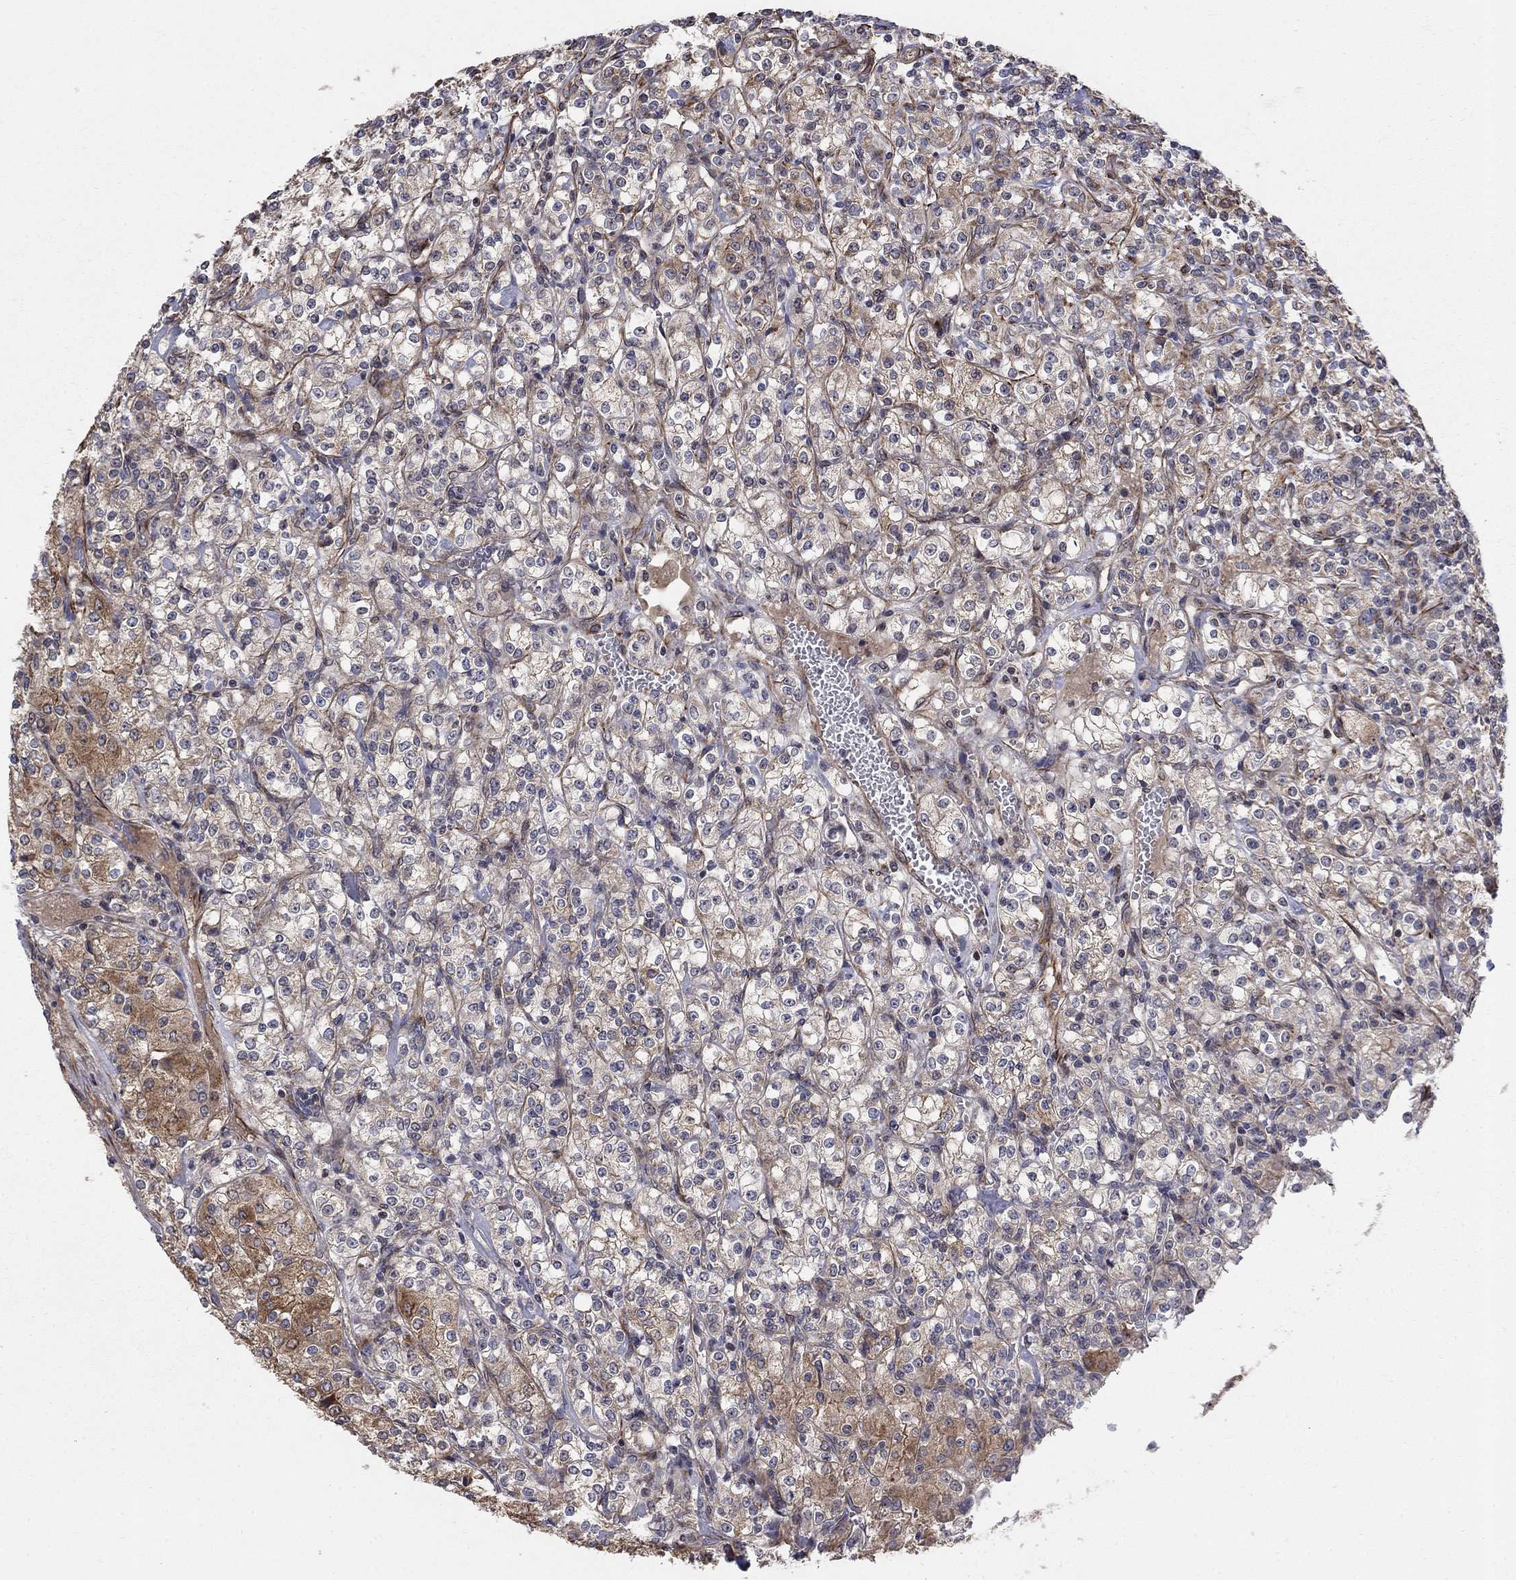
{"staining": {"intensity": "moderate", "quantity": "25%-75%", "location": "cytoplasmic/membranous"}, "tissue": "renal cancer", "cell_type": "Tumor cells", "image_type": "cancer", "snomed": [{"axis": "morphology", "description": "Adenocarcinoma, NOS"}, {"axis": "topography", "description": "Kidney"}], "caption": "A brown stain labels moderate cytoplasmic/membranous staining of a protein in human renal adenocarcinoma tumor cells.", "gene": "MSRA", "patient": {"sex": "male", "age": 77}}